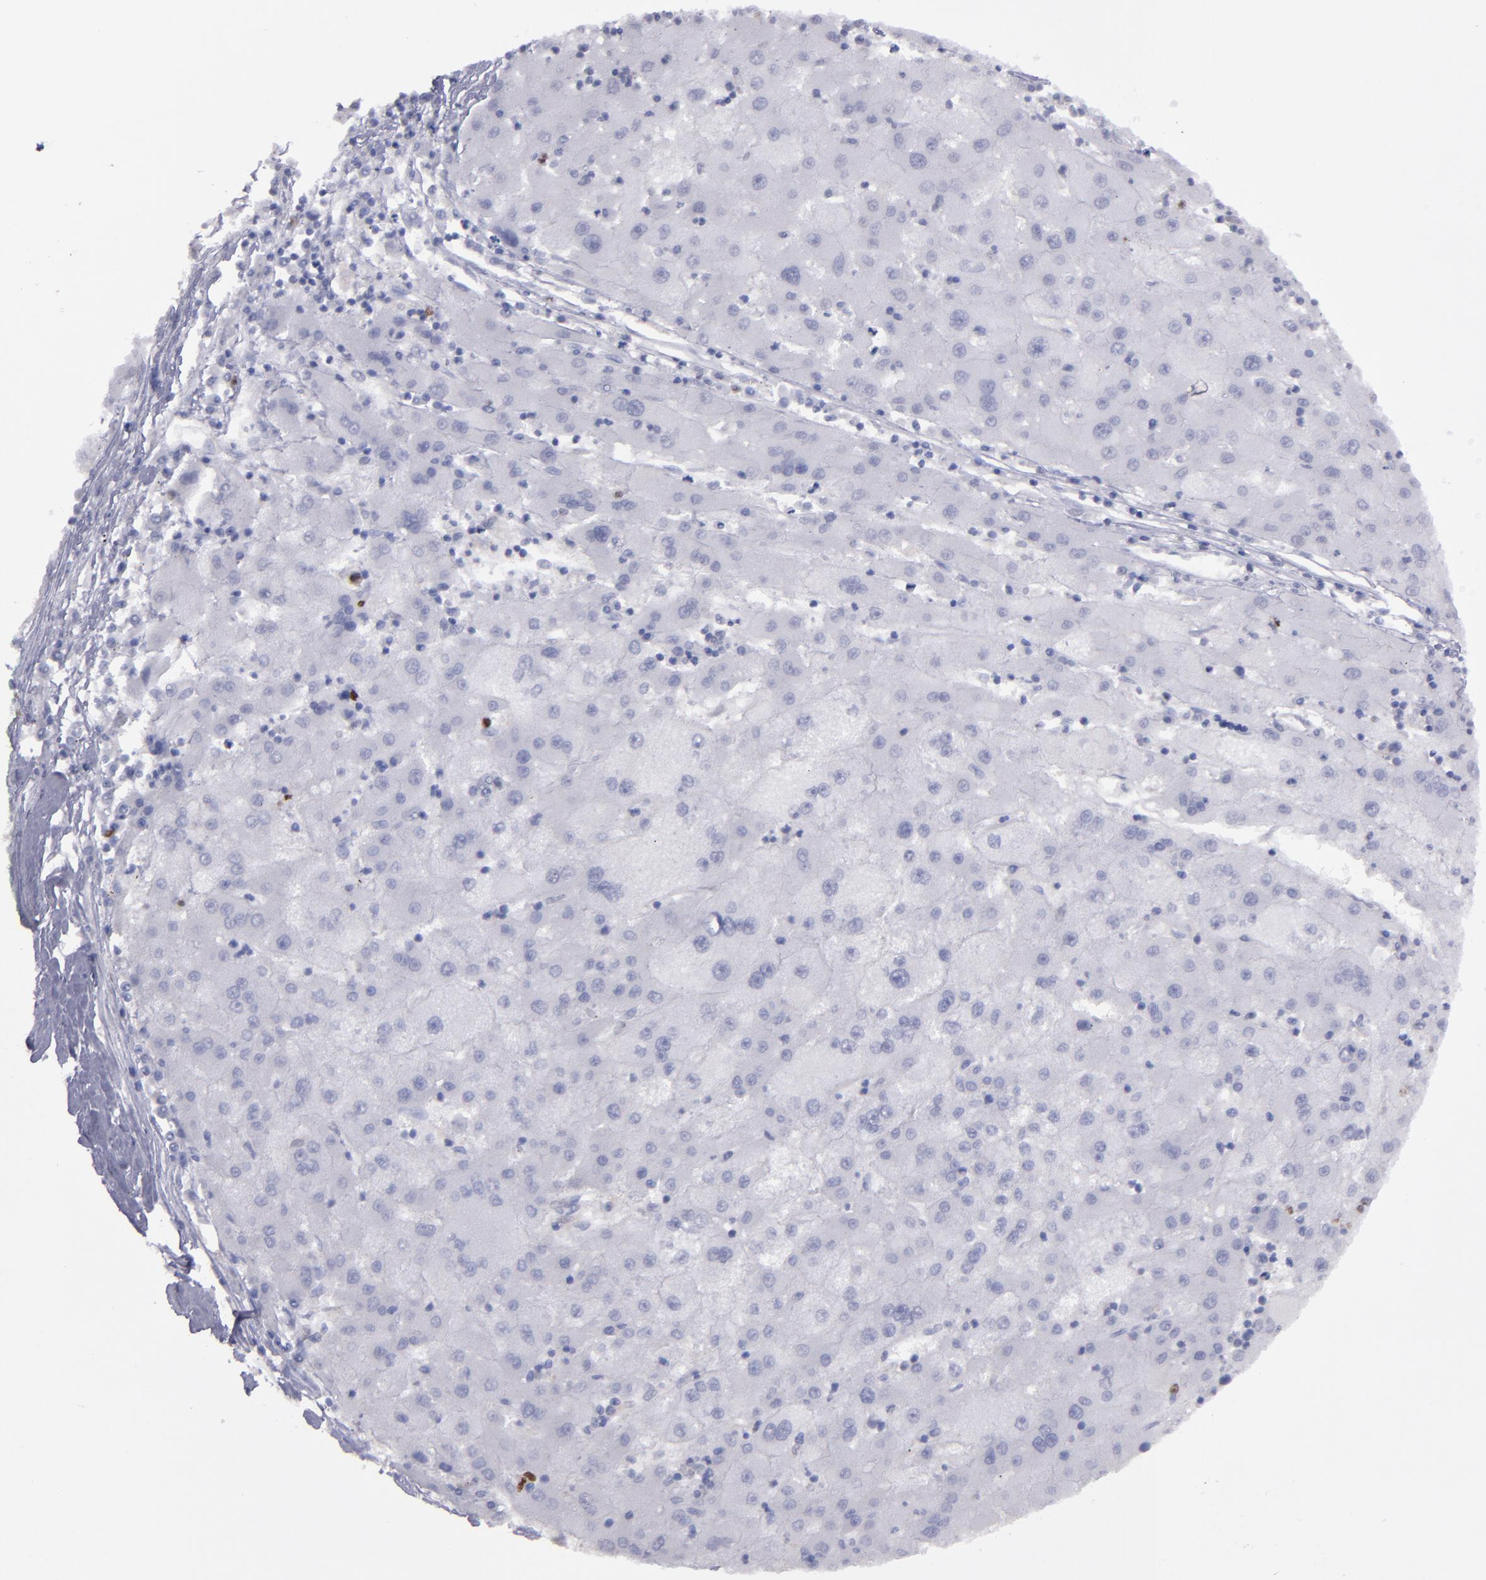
{"staining": {"intensity": "negative", "quantity": "none", "location": "none"}, "tissue": "liver cancer", "cell_type": "Tumor cells", "image_type": "cancer", "snomed": [{"axis": "morphology", "description": "Carcinoma, Hepatocellular, NOS"}, {"axis": "topography", "description": "Liver"}], "caption": "Liver cancer (hepatocellular carcinoma) was stained to show a protein in brown. There is no significant staining in tumor cells.", "gene": "IRF8", "patient": {"sex": "male", "age": 72}}